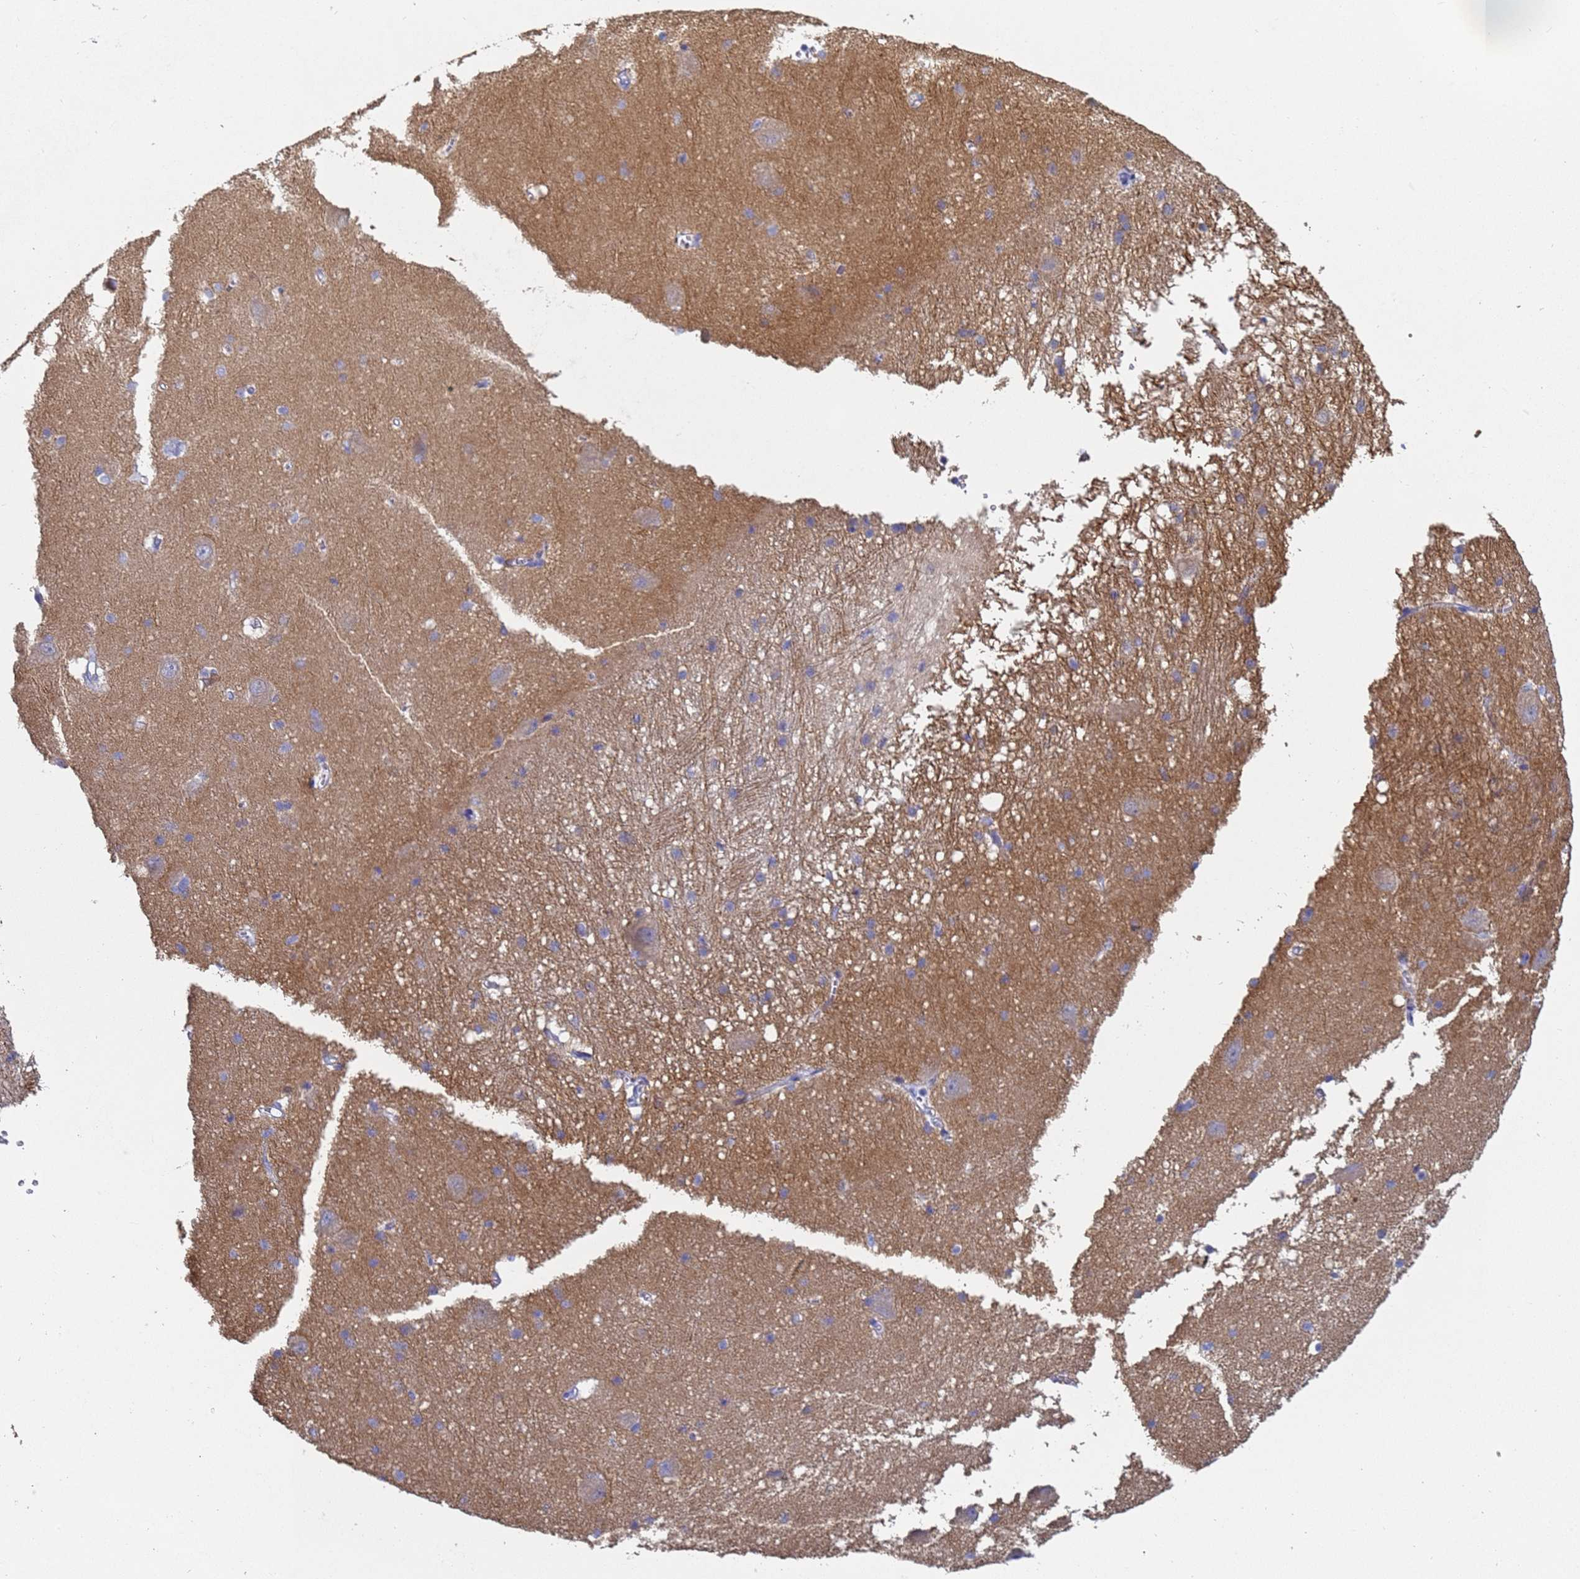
{"staining": {"intensity": "negative", "quantity": "none", "location": "none"}, "tissue": "caudate", "cell_type": "Glial cells", "image_type": "normal", "snomed": [{"axis": "morphology", "description": "Normal tissue, NOS"}, {"axis": "topography", "description": "Lateral ventricle wall"}], "caption": "Glial cells show no significant expression in unremarkable caudate. The staining is performed using DAB (3,3'-diaminobenzidine) brown chromogen with nuclei counter-stained in using hematoxylin.", "gene": "ENSG00000198211", "patient": {"sex": "male", "age": 37}}